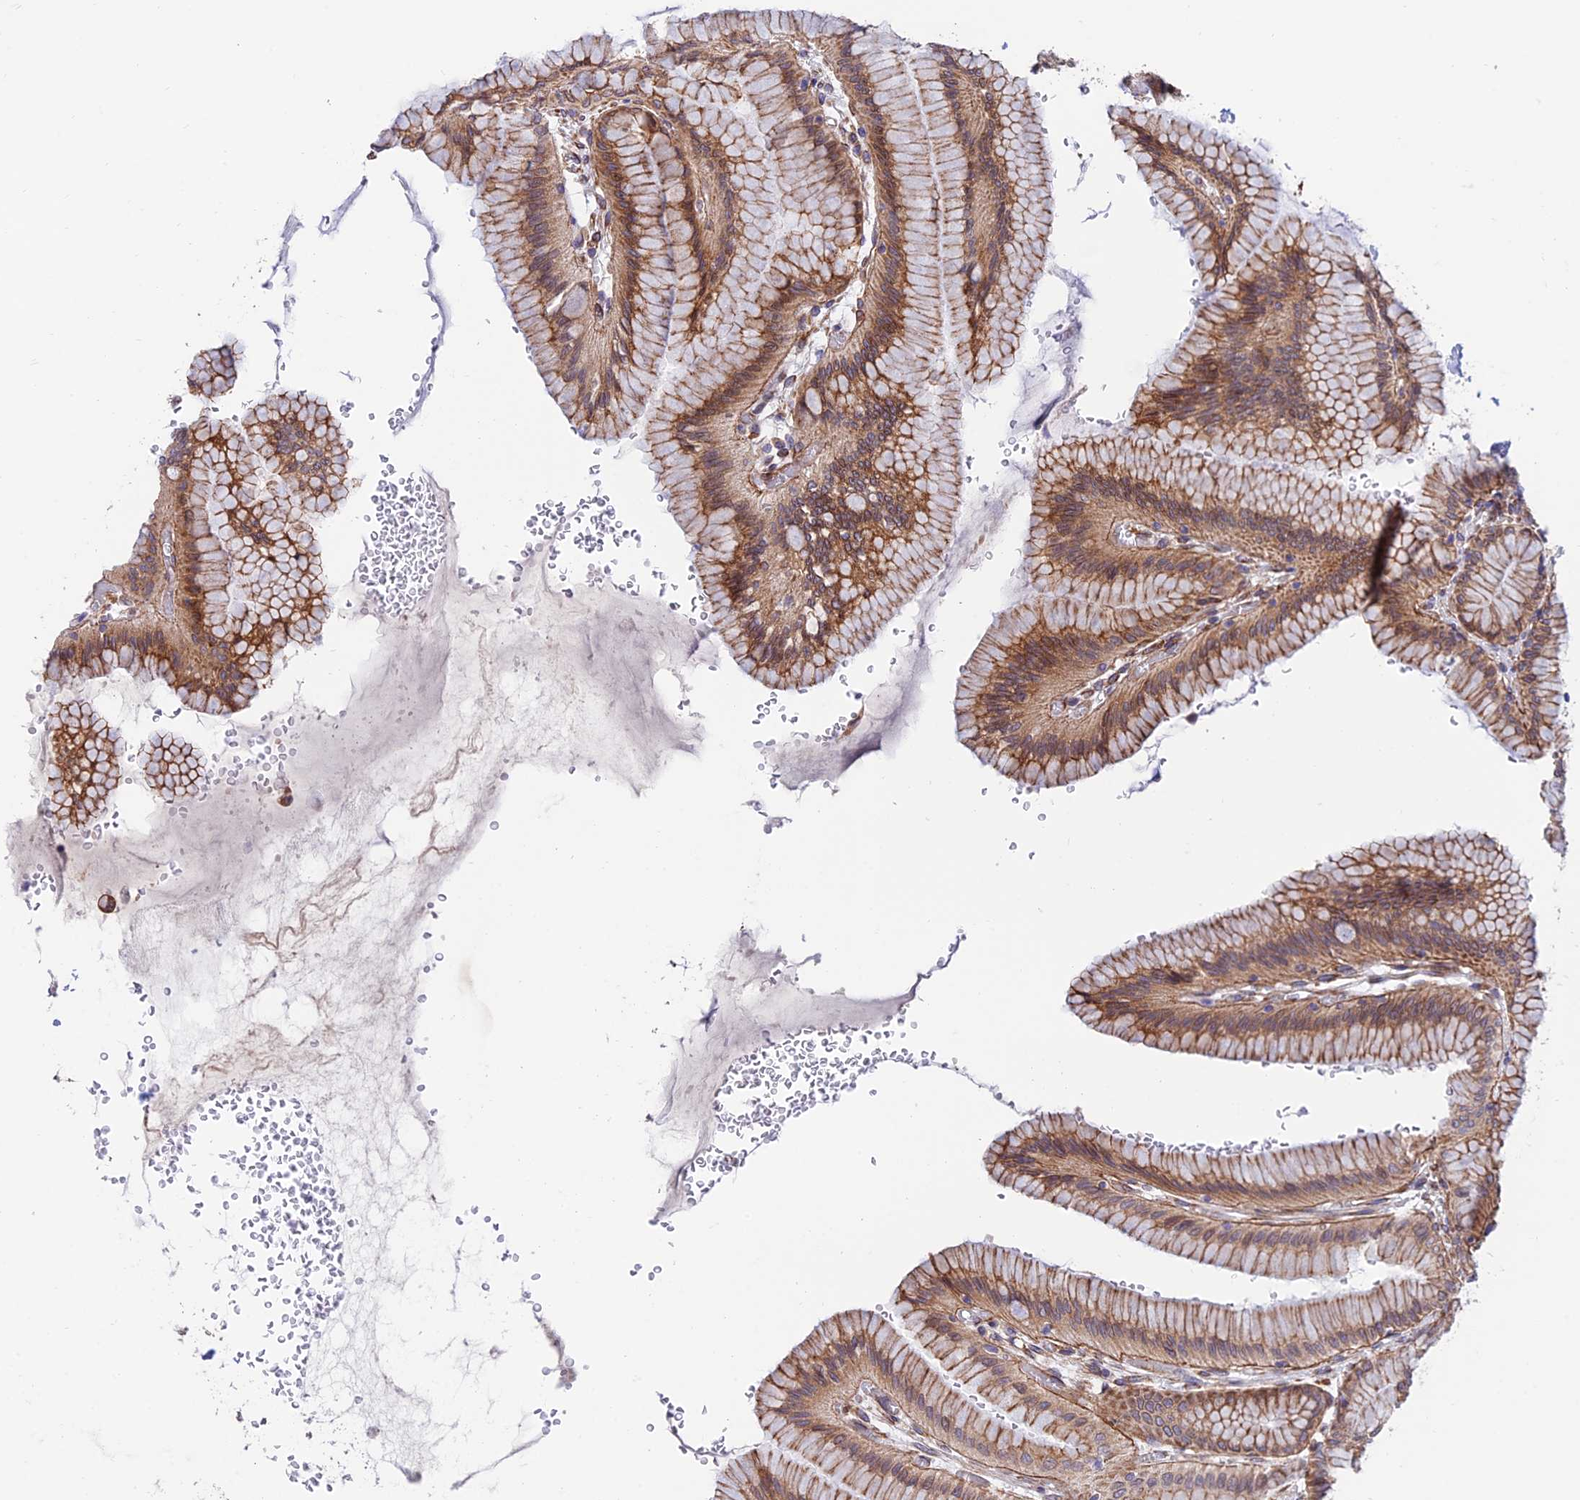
{"staining": {"intensity": "moderate", "quantity": ">75%", "location": "cytoplasmic/membranous"}, "tissue": "stomach", "cell_type": "Glandular cells", "image_type": "normal", "snomed": [{"axis": "morphology", "description": "Normal tissue, NOS"}, {"axis": "morphology", "description": "Adenocarcinoma, NOS"}, {"axis": "morphology", "description": "Adenocarcinoma, High grade"}, {"axis": "topography", "description": "Stomach, upper"}, {"axis": "topography", "description": "Stomach"}], "caption": "This is a photomicrograph of immunohistochemistry staining of normal stomach, which shows moderate expression in the cytoplasmic/membranous of glandular cells.", "gene": "EXOC3L4", "patient": {"sex": "female", "age": 65}}